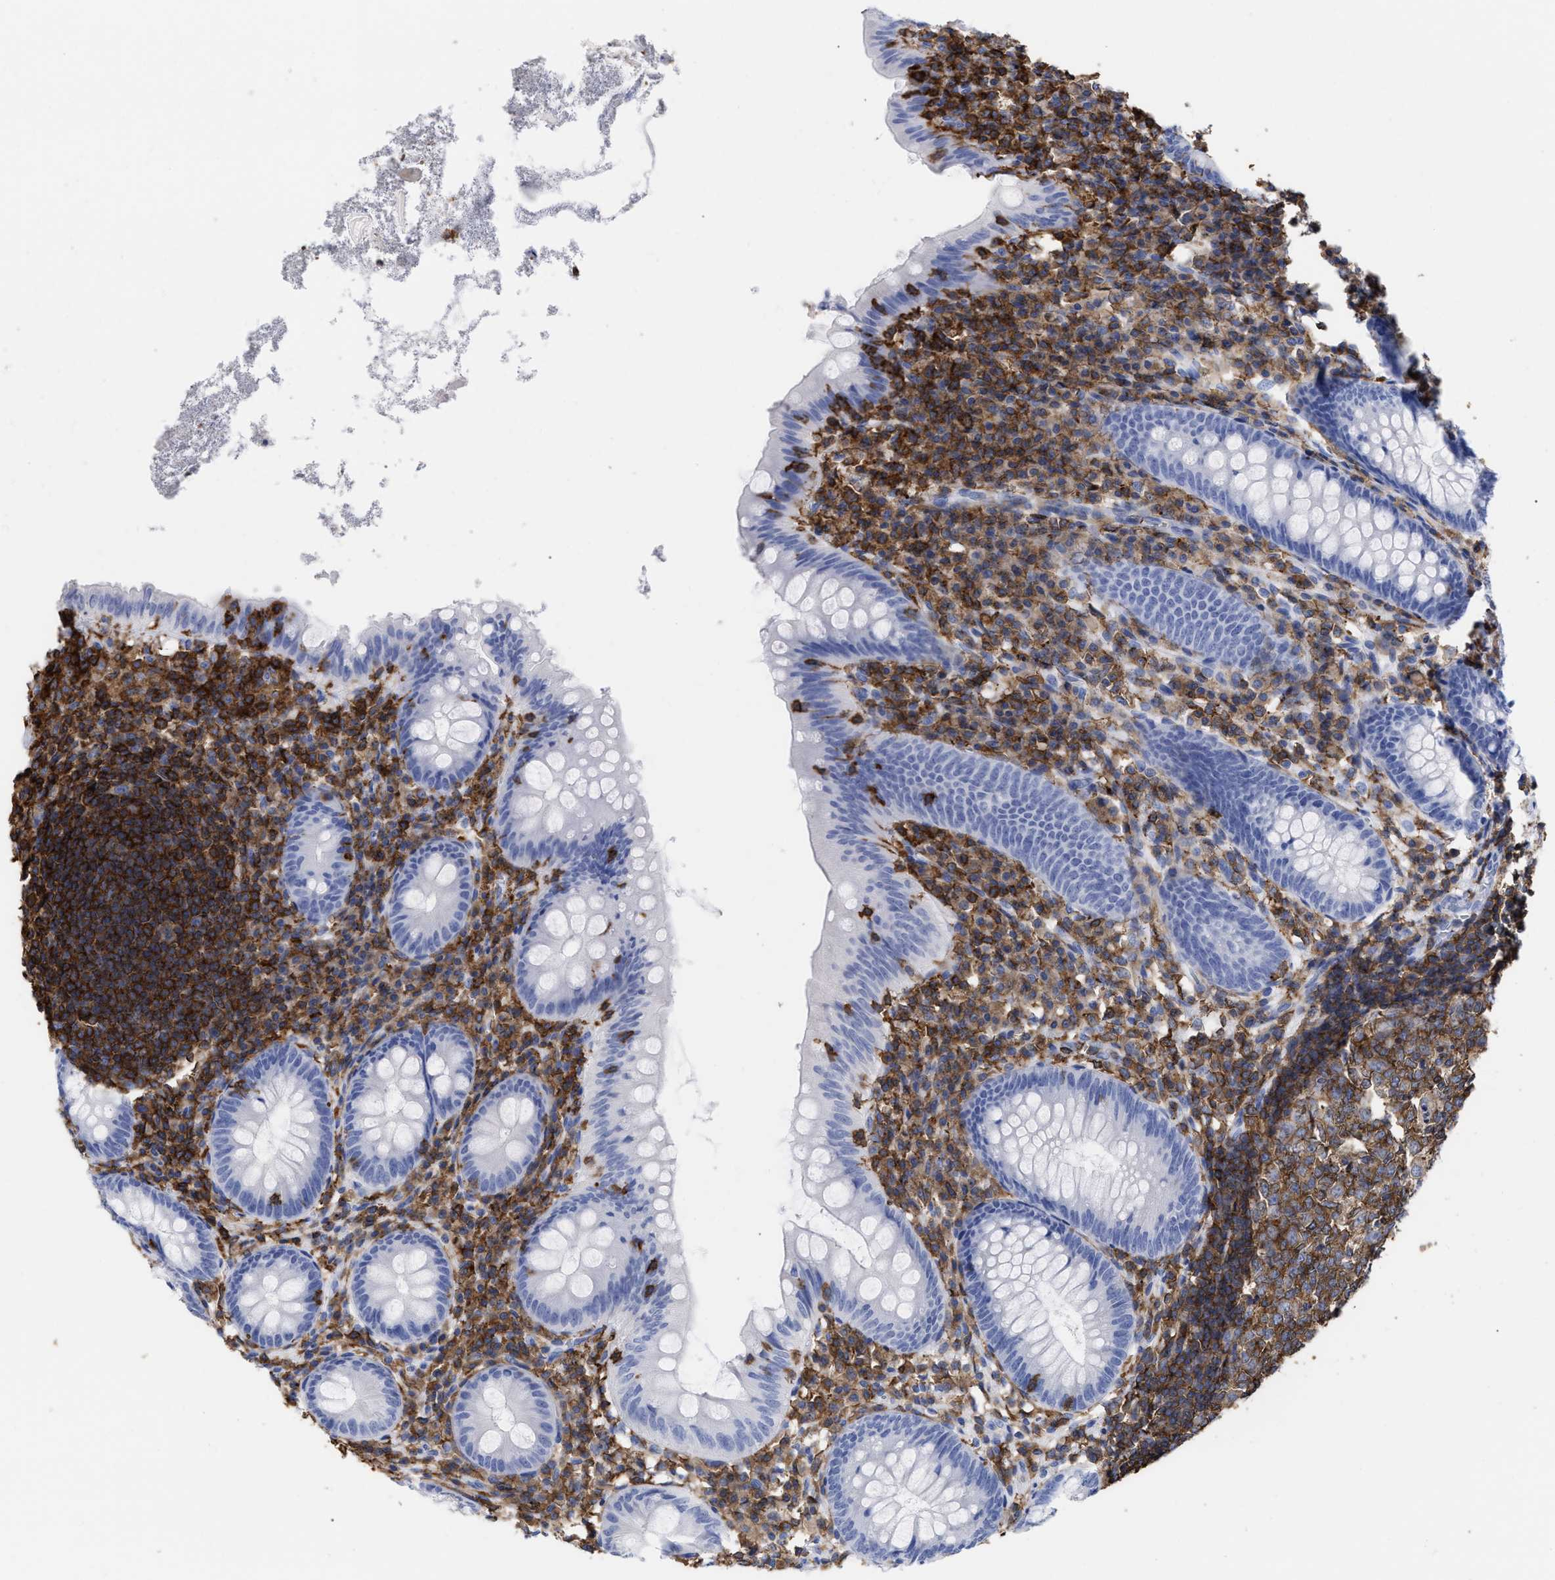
{"staining": {"intensity": "negative", "quantity": "none", "location": "none"}, "tissue": "appendix", "cell_type": "Glandular cells", "image_type": "normal", "snomed": [{"axis": "morphology", "description": "Normal tissue, NOS"}, {"axis": "topography", "description": "Appendix"}], "caption": "Immunohistochemistry photomicrograph of benign appendix: appendix stained with DAB (3,3'-diaminobenzidine) displays no significant protein expression in glandular cells. (Brightfield microscopy of DAB immunohistochemistry at high magnification).", "gene": "HCLS1", "patient": {"sex": "male", "age": 56}}